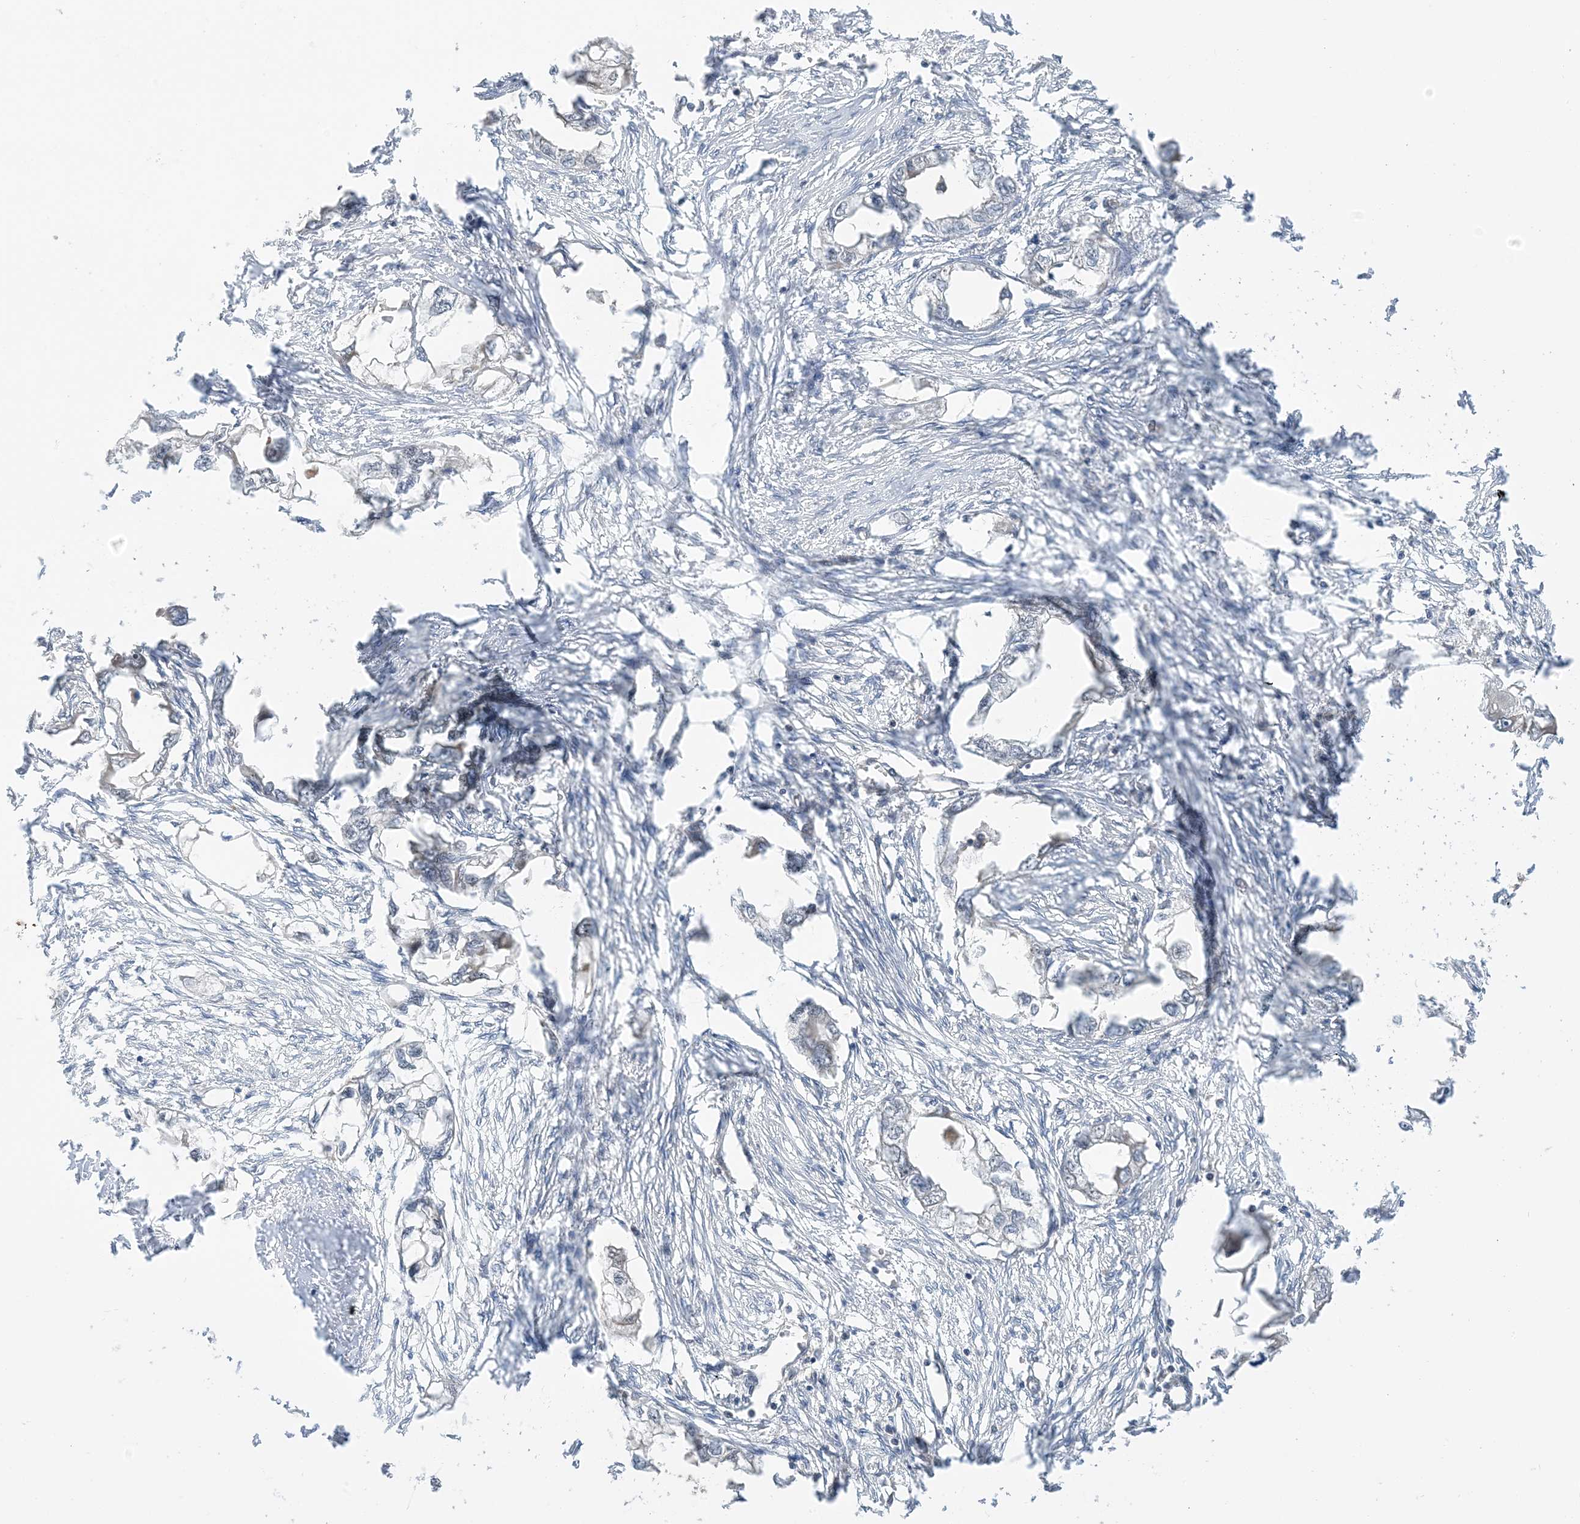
{"staining": {"intensity": "negative", "quantity": "none", "location": "none"}, "tissue": "endometrial cancer", "cell_type": "Tumor cells", "image_type": "cancer", "snomed": [{"axis": "morphology", "description": "Adenocarcinoma, NOS"}, {"axis": "morphology", "description": "Adenocarcinoma, metastatic, NOS"}, {"axis": "topography", "description": "Adipose tissue"}, {"axis": "topography", "description": "Endometrium"}], "caption": "Endometrial adenocarcinoma stained for a protein using IHC shows no expression tumor cells.", "gene": "WDR26", "patient": {"sex": "female", "age": 67}}